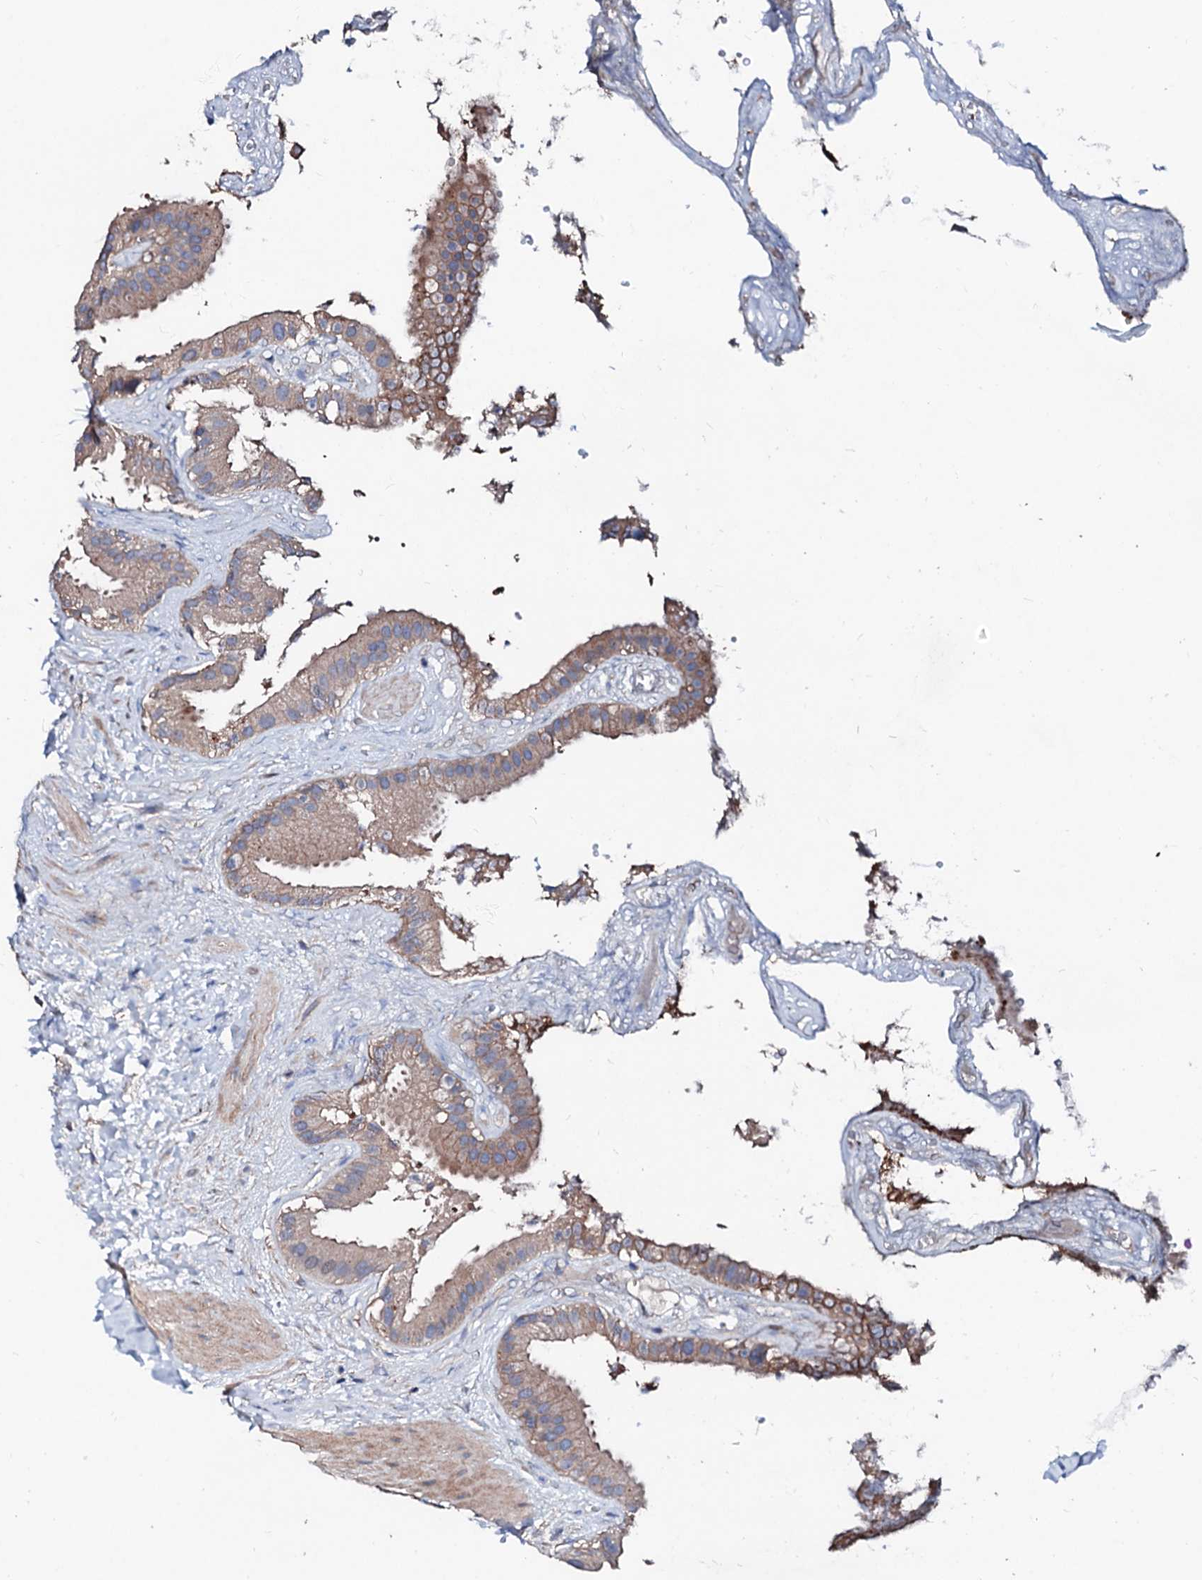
{"staining": {"intensity": "strong", "quantity": "25%-75%", "location": "cytoplasmic/membranous"}, "tissue": "gallbladder", "cell_type": "Glandular cells", "image_type": "normal", "snomed": [{"axis": "morphology", "description": "Normal tissue, NOS"}, {"axis": "topography", "description": "Gallbladder"}], "caption": "This is an image of immunohistochemistry staining of benign gallbladder, which shows strong positivity in the cytoplasmic/membranous of glandular cells.", "gene": "TBCEL", "patient": {"sex": "male", "age": 55}}